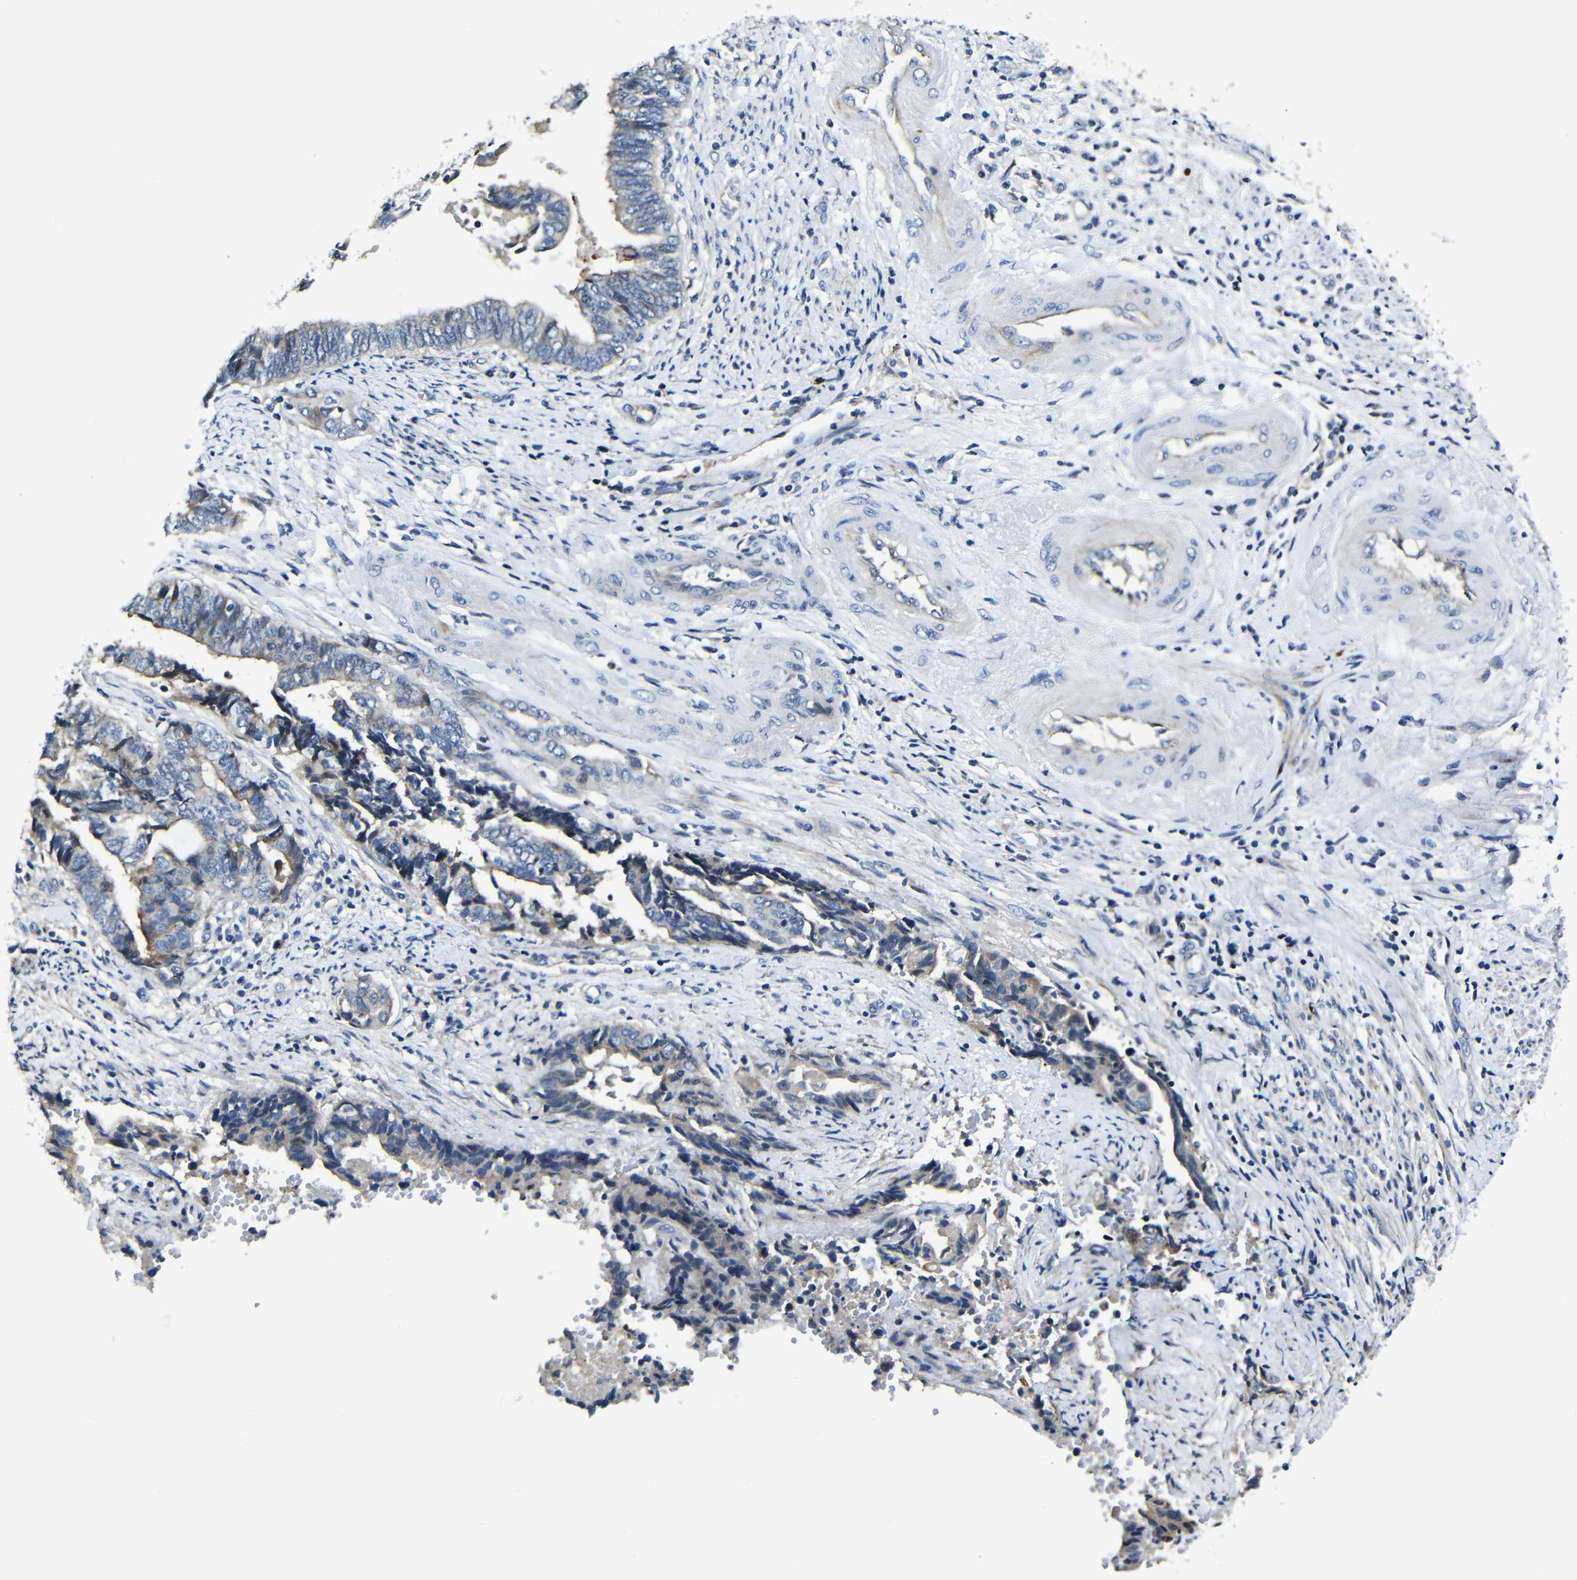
{"staining": {"intensity": "weak", "quantity": "25%-75%", "location": "cytoplasmic/membranous"}, "tissue": "endometrial cancer", "cell_type": "Tumor cells", "image_type": "cancer", "snomed": [{"axis": "morphology", "description": "Adenocarcinoma, NOS"}, {"axis": "topography", "description": "Uterus"}, {"axis": "topography", "description": "Endometrium"}], "caption": "This is a histology image of IHC staining of adenocarcinoma (endometrial), which shows weak positivity in the cytoplasmic/membranous of tumor cells.", "gene": "AFDN", "patient": {"sex": "female", "age": 70}}